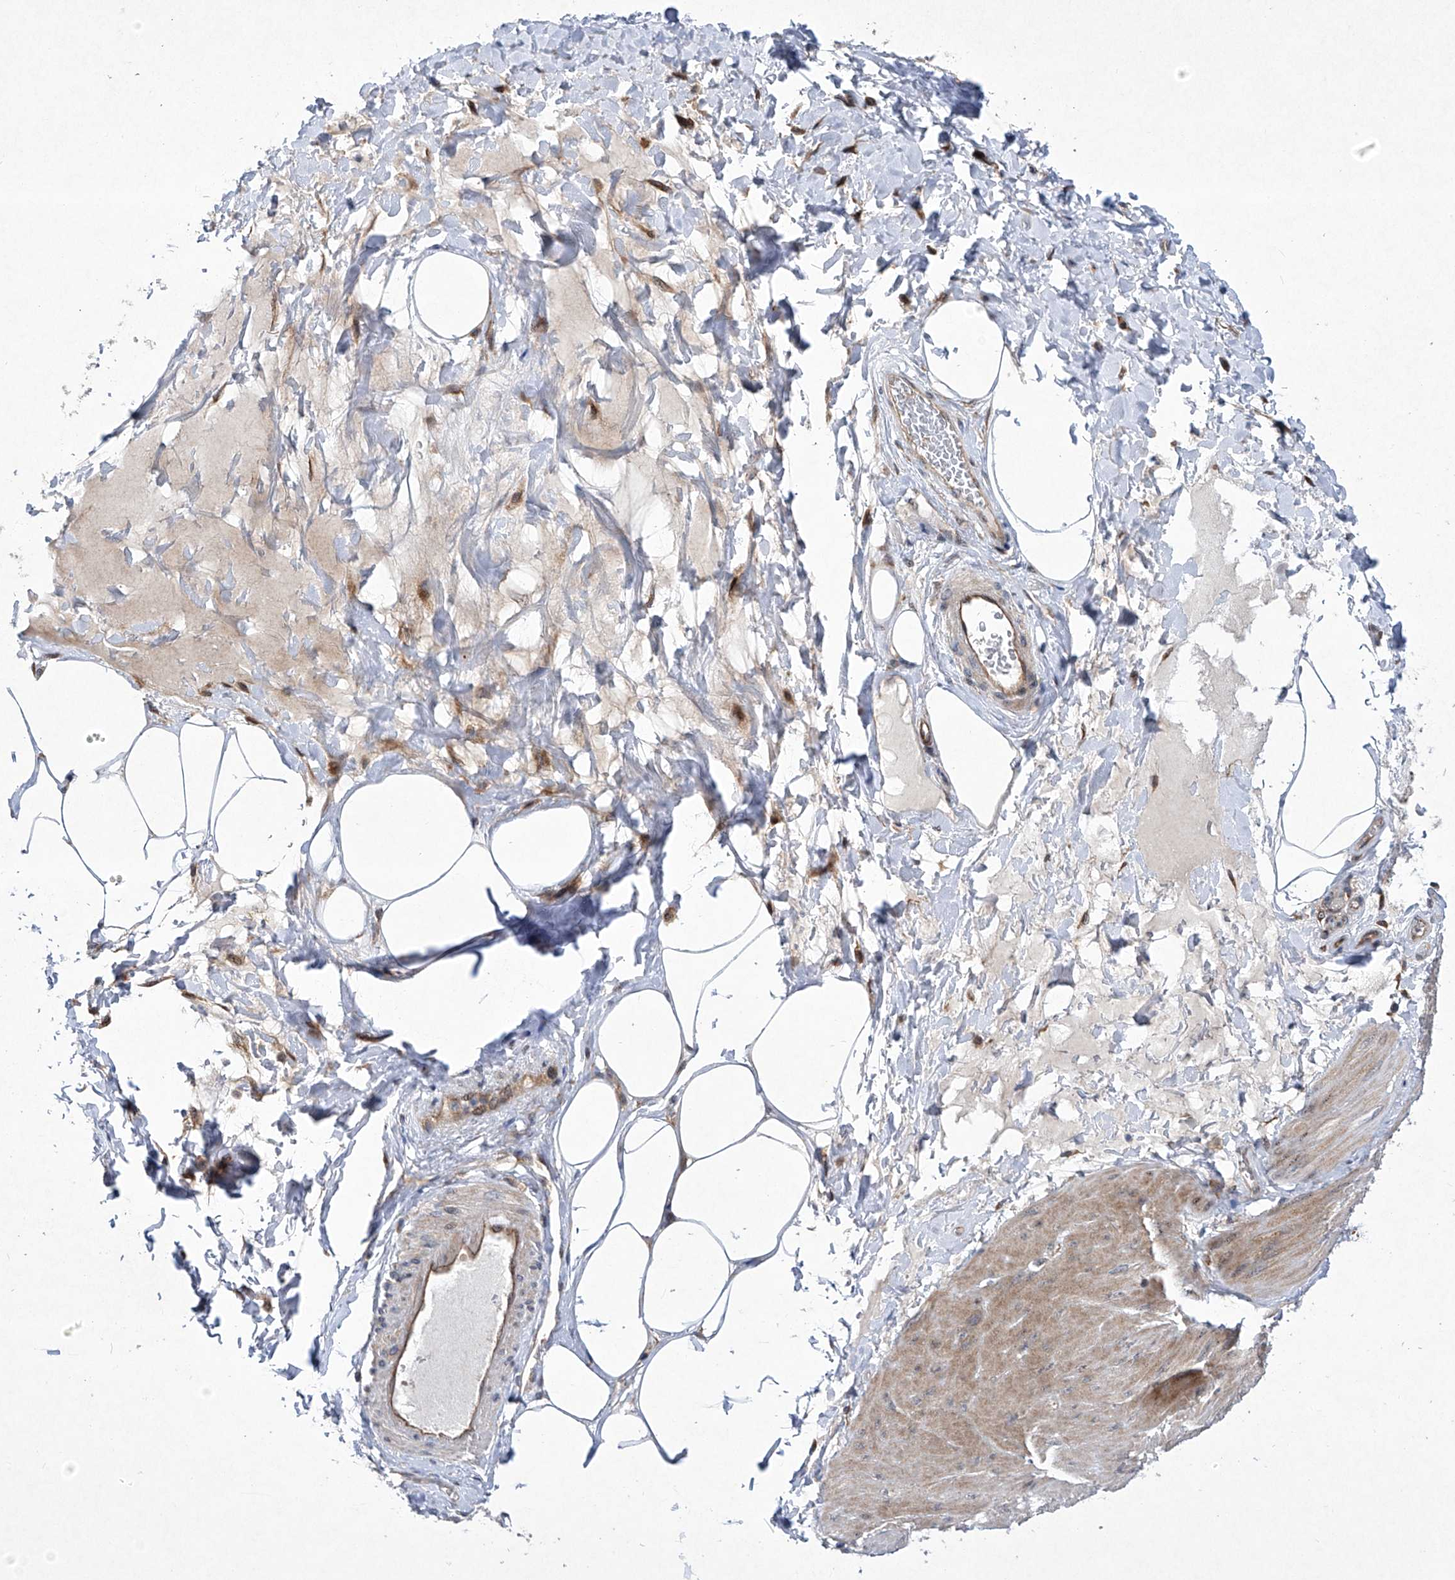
{"staining": {"intensity": "weak", "quantity": "<25%", "location": "cytoplasmic/membranous"}, "tissue": "smooth muscle", "cell_type": "Smooth muscle cells", "image_type": "normal", "snomed": [{"axis": "morphology", "description": "Urothelial carcinoma, High grade"}, {"axis": "topography", "description": "Urinary bladder"}], "caption": "The immunohistochemistry photomicrograph has no significant positivity in smooth muscle cells of smooth muscle. The staining is performed using DAB (3,3'-diaminobenzidine) brown chromogen with nuclei counter-stained in using hematoxylin.", "gene": "CISH", "patient": {"sex": "male", "age": 46}}